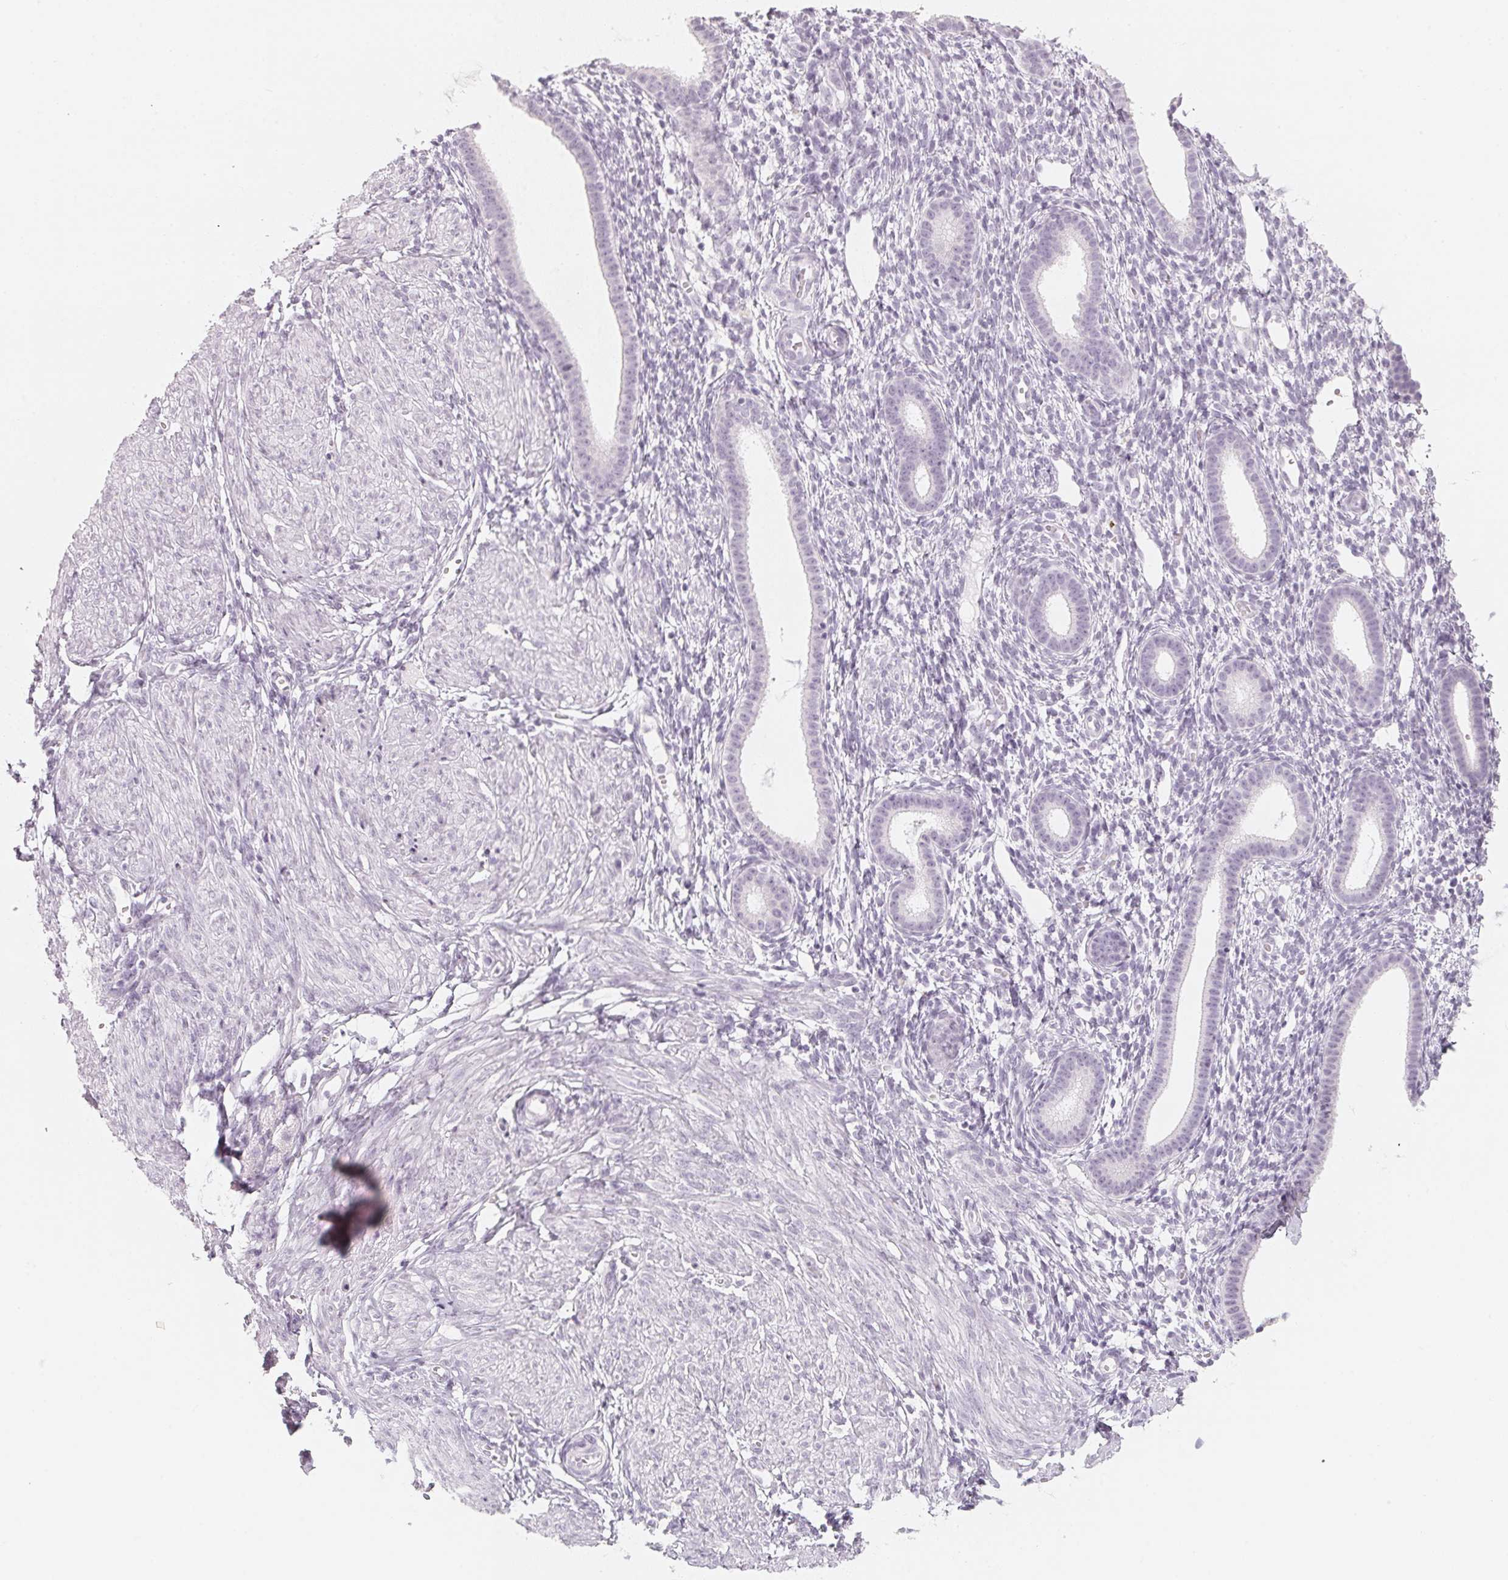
{"staining": {"intensity": "negative", "quantity": "none", "location": "none"}, "tissue": "endometrium", "cell_type": "Cells in endometrial stroma", "image_type": "normal", "snomed": [{"axis": "morphology", "description": "Normal tissue, NOS"}, {"axis": "topography", "description": "Endometrium"}], "caption": "This is an immunohistochemistry image of benign endometrium. There is no expression in cells in endometrial stroma.", "gene": "SLC22A8", "patient": {"sex": "female", "age": 36}}